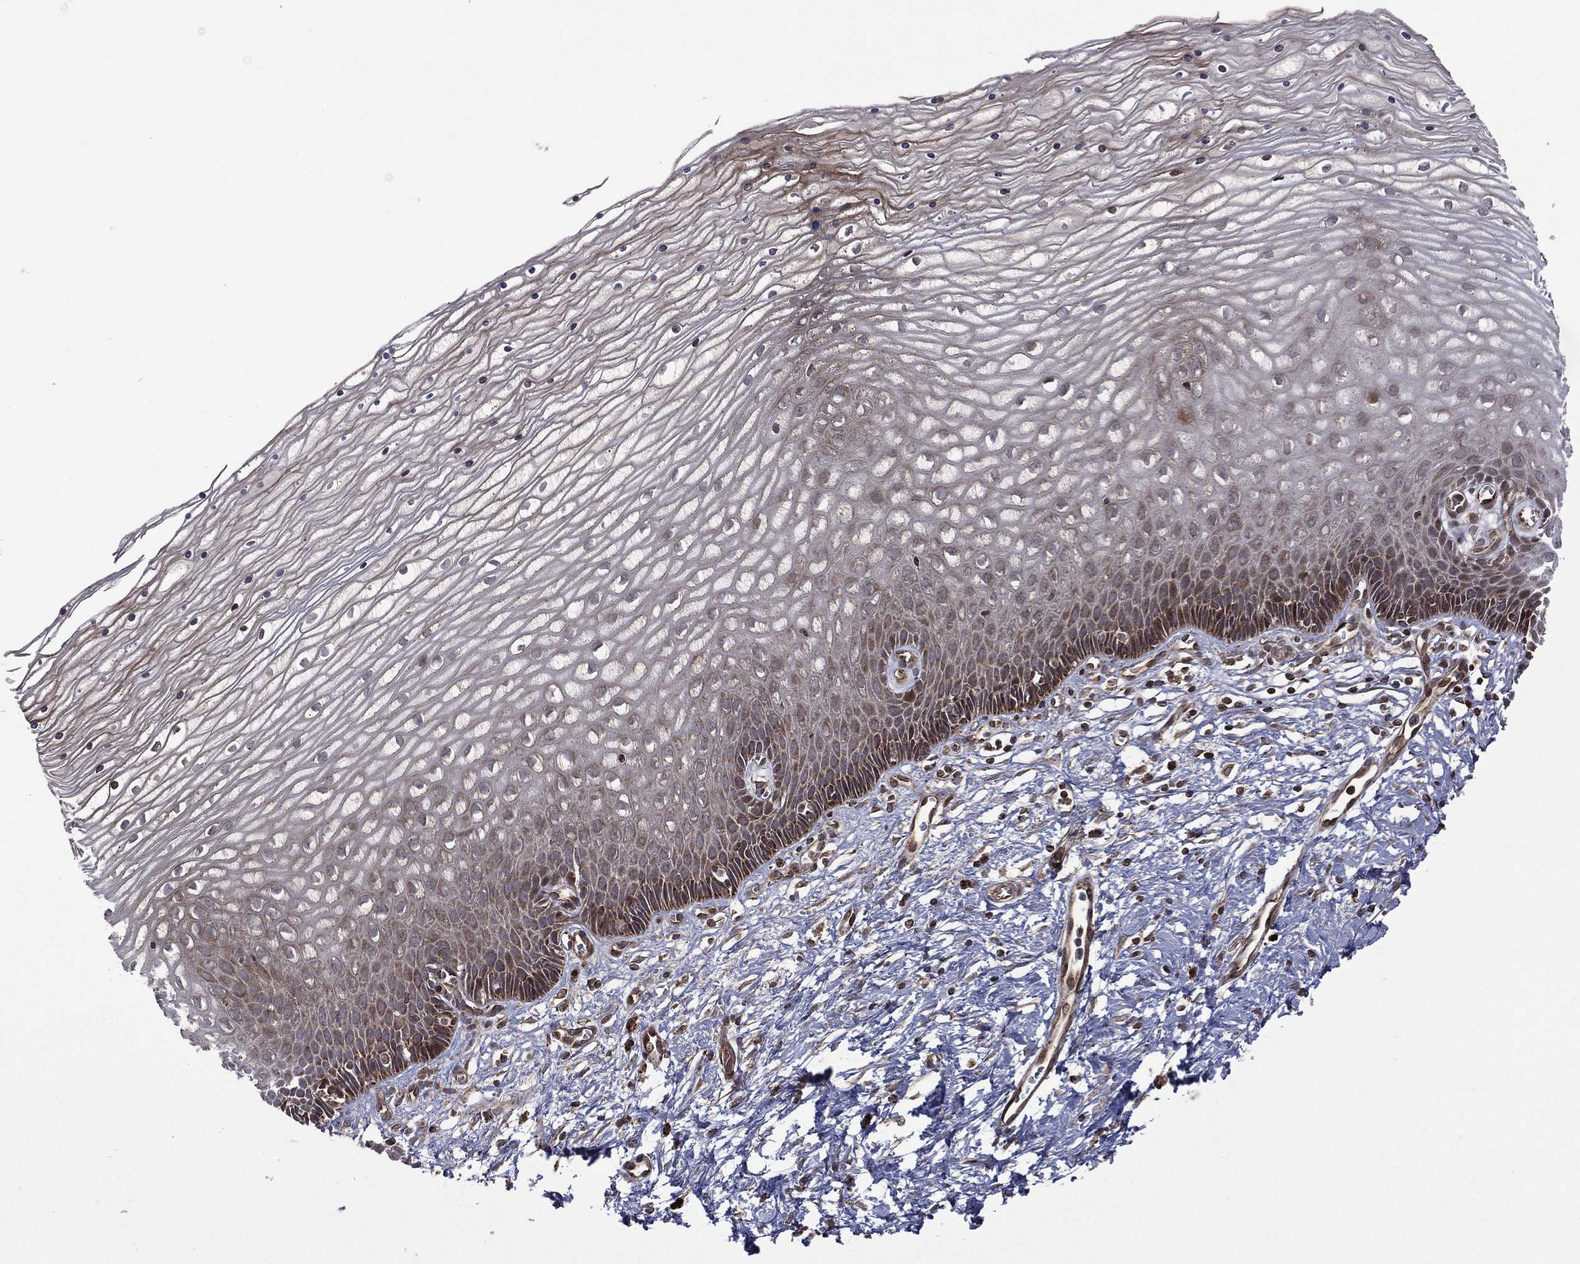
{"staining": {"intensity": "strong", "quantity": ">75%", "location": "cytoplasmic/membranous"}, "tissue": "cervix", "cell_type": "Glandular cells", "image_type": "normal", "snomed": [{"axis": "morphology", "description": "Normal tissue, NOS"}, {"axis": "topography", "description": "Cervix"}], "caption": "Protein expression by IHC shows strong cytoplasmic/membranous positivity in approximately >75% of glandular cells in benign cervix.", "gene": "GIMAP6", "patient": {"sex": "female", "age": 35}}